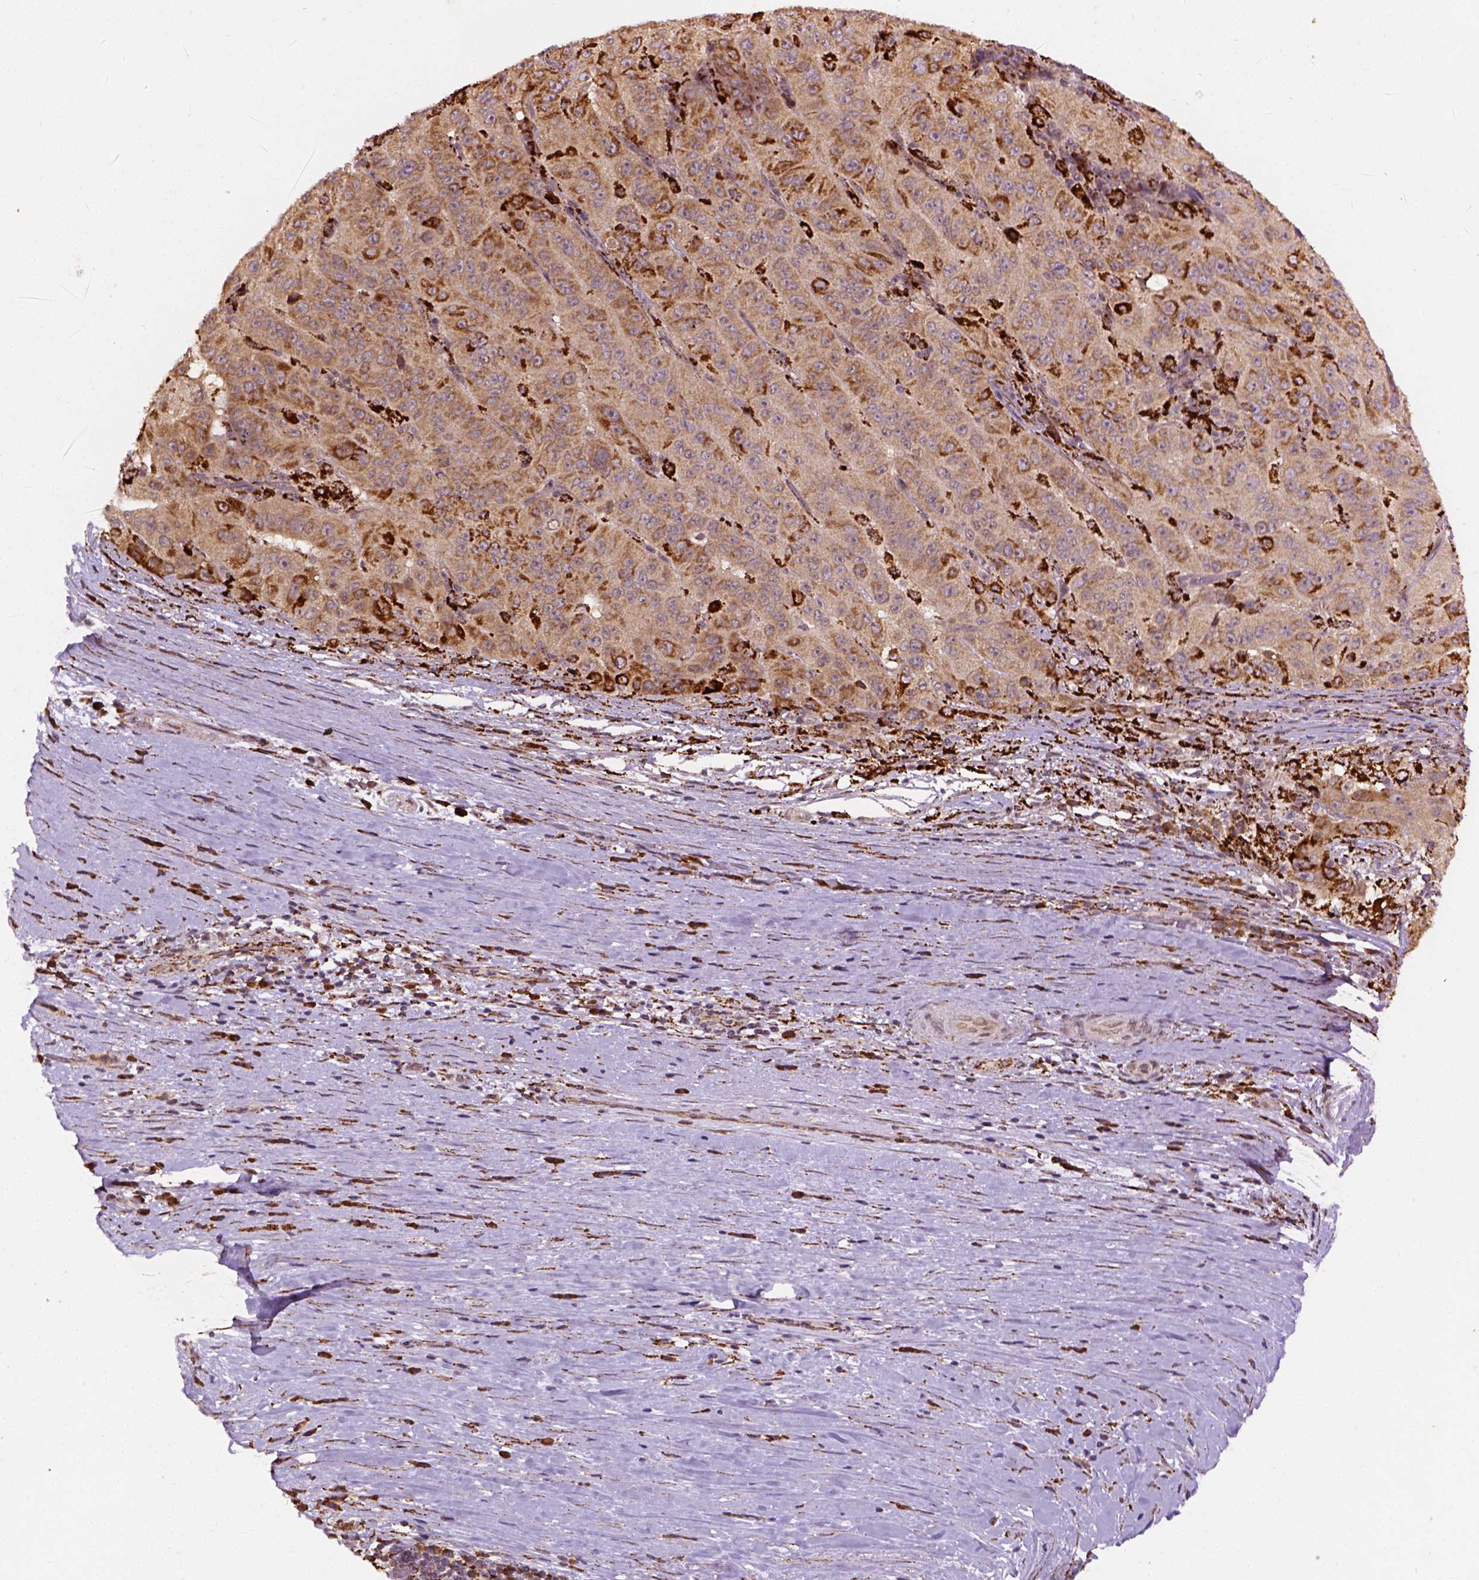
{"staining": {"intensity": "strong", "quantity": "<25%", "location": "cytoplasmic/membranous"}, "tissue": "pancreatic cancer", "cell_type": "Tumor cells", "image_type": "cancer", "snomed": [{"axis": "morphology", "description": "Adenocarcinoma, NOS"}, {"axis": "topography", "description": "Pancreas"}], "caption": "This is an image of immunohistochemistry staining of pancreatic cancer (adenocarcinoma), which shows strong expression in the cytoplasmic/membranous of tumor cells.", "gene": "FZD7", "patient": {"sex": "male", "age": 63}}